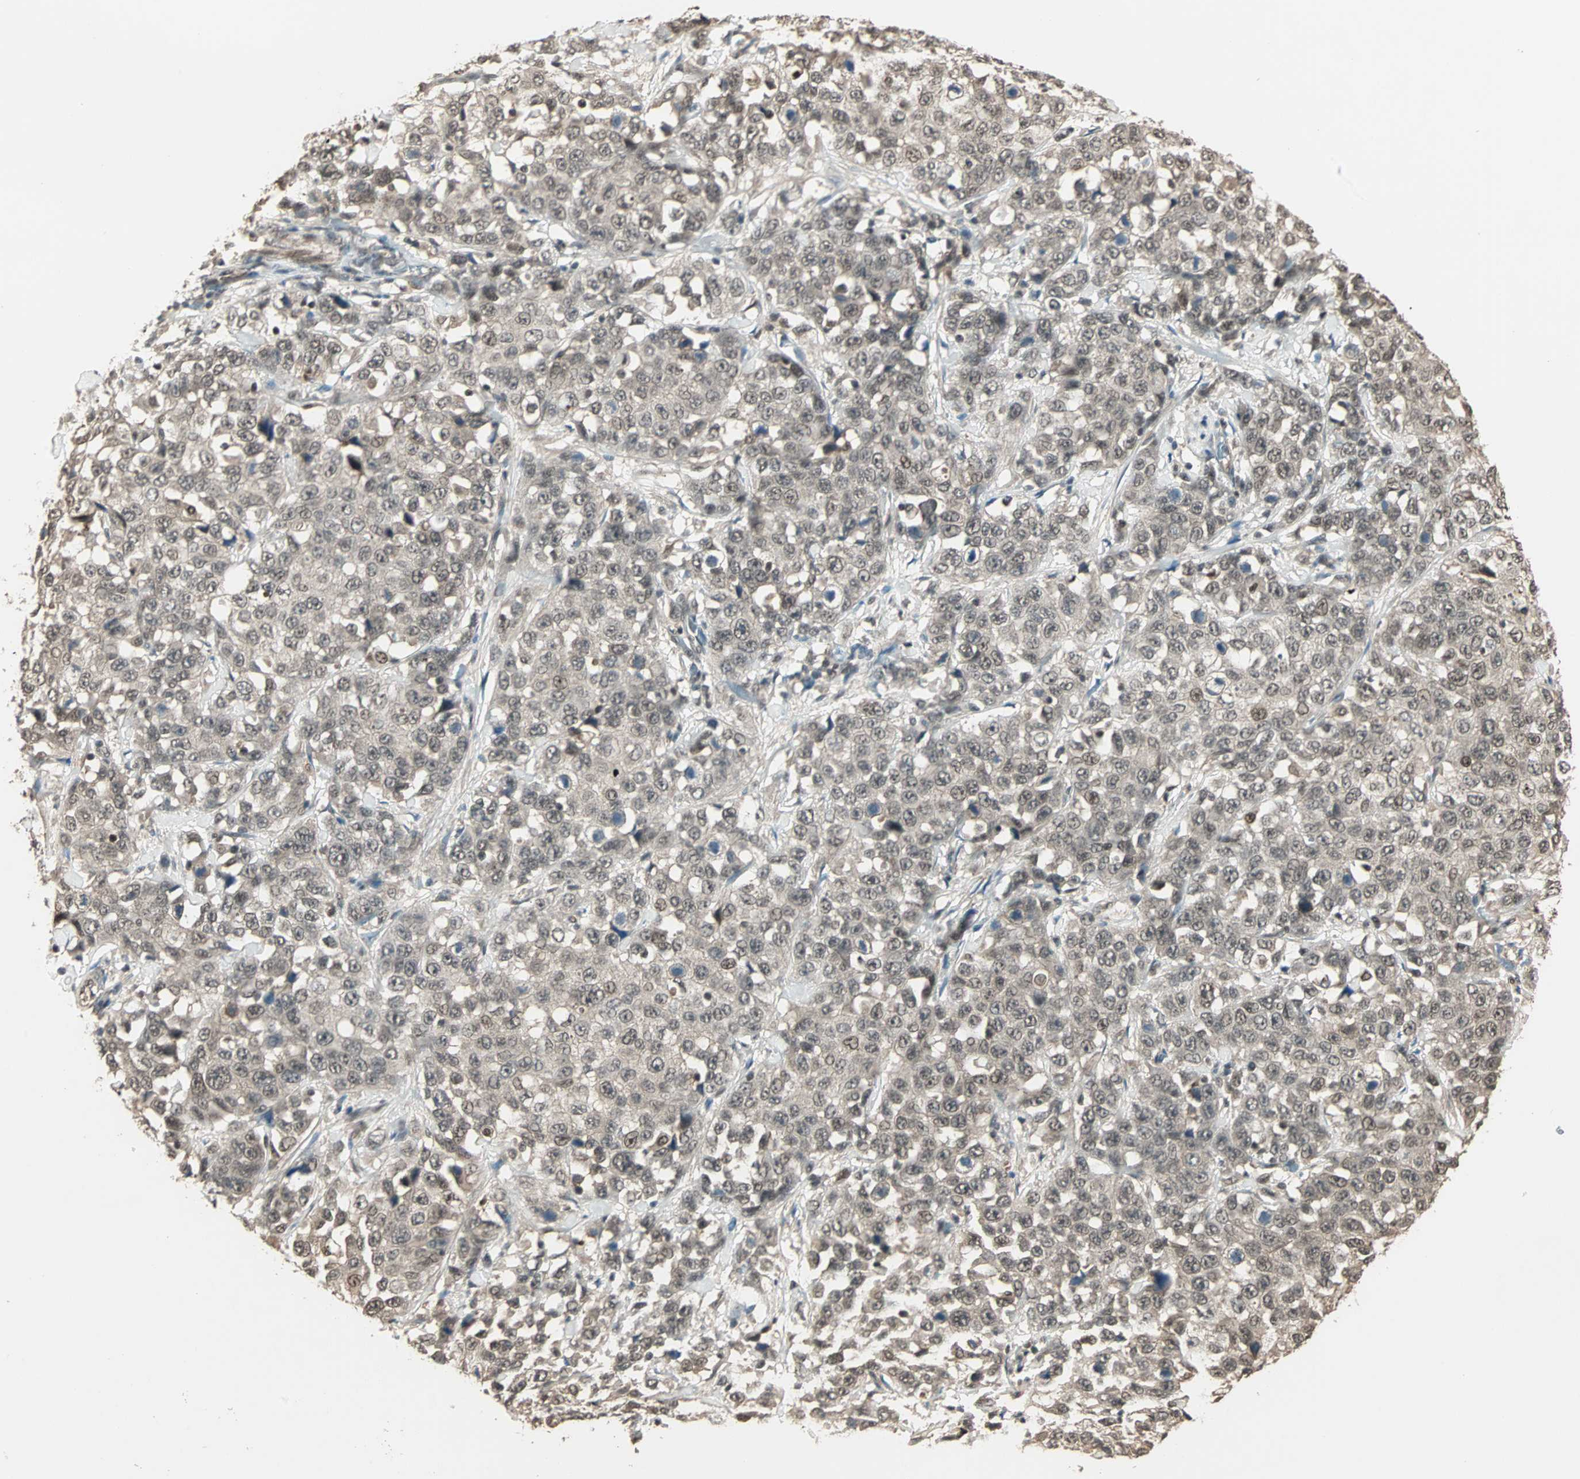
{"staining": {"intensity": "weak", "quantity": ">75%", "location": "nuclear"}, "tissue": "stomach cancer", "cell_type": "Tumor cells", "image_type": "cancer", "snomed": [{"axis": "morphology", "description": "Normal tissue, NOS"}, {"axis": "morphology", "description": "Adenocarcinoma, NOS"}, {"axis": "topography", "description": "Stomach"}], "caption": "Human stomach cancer stained with a brown dye reveals weak nuclear positive staining in approximately >75% of tumor cells.", "gene": "ZNF701", "patient": {"sex": "male", "age": 48}}